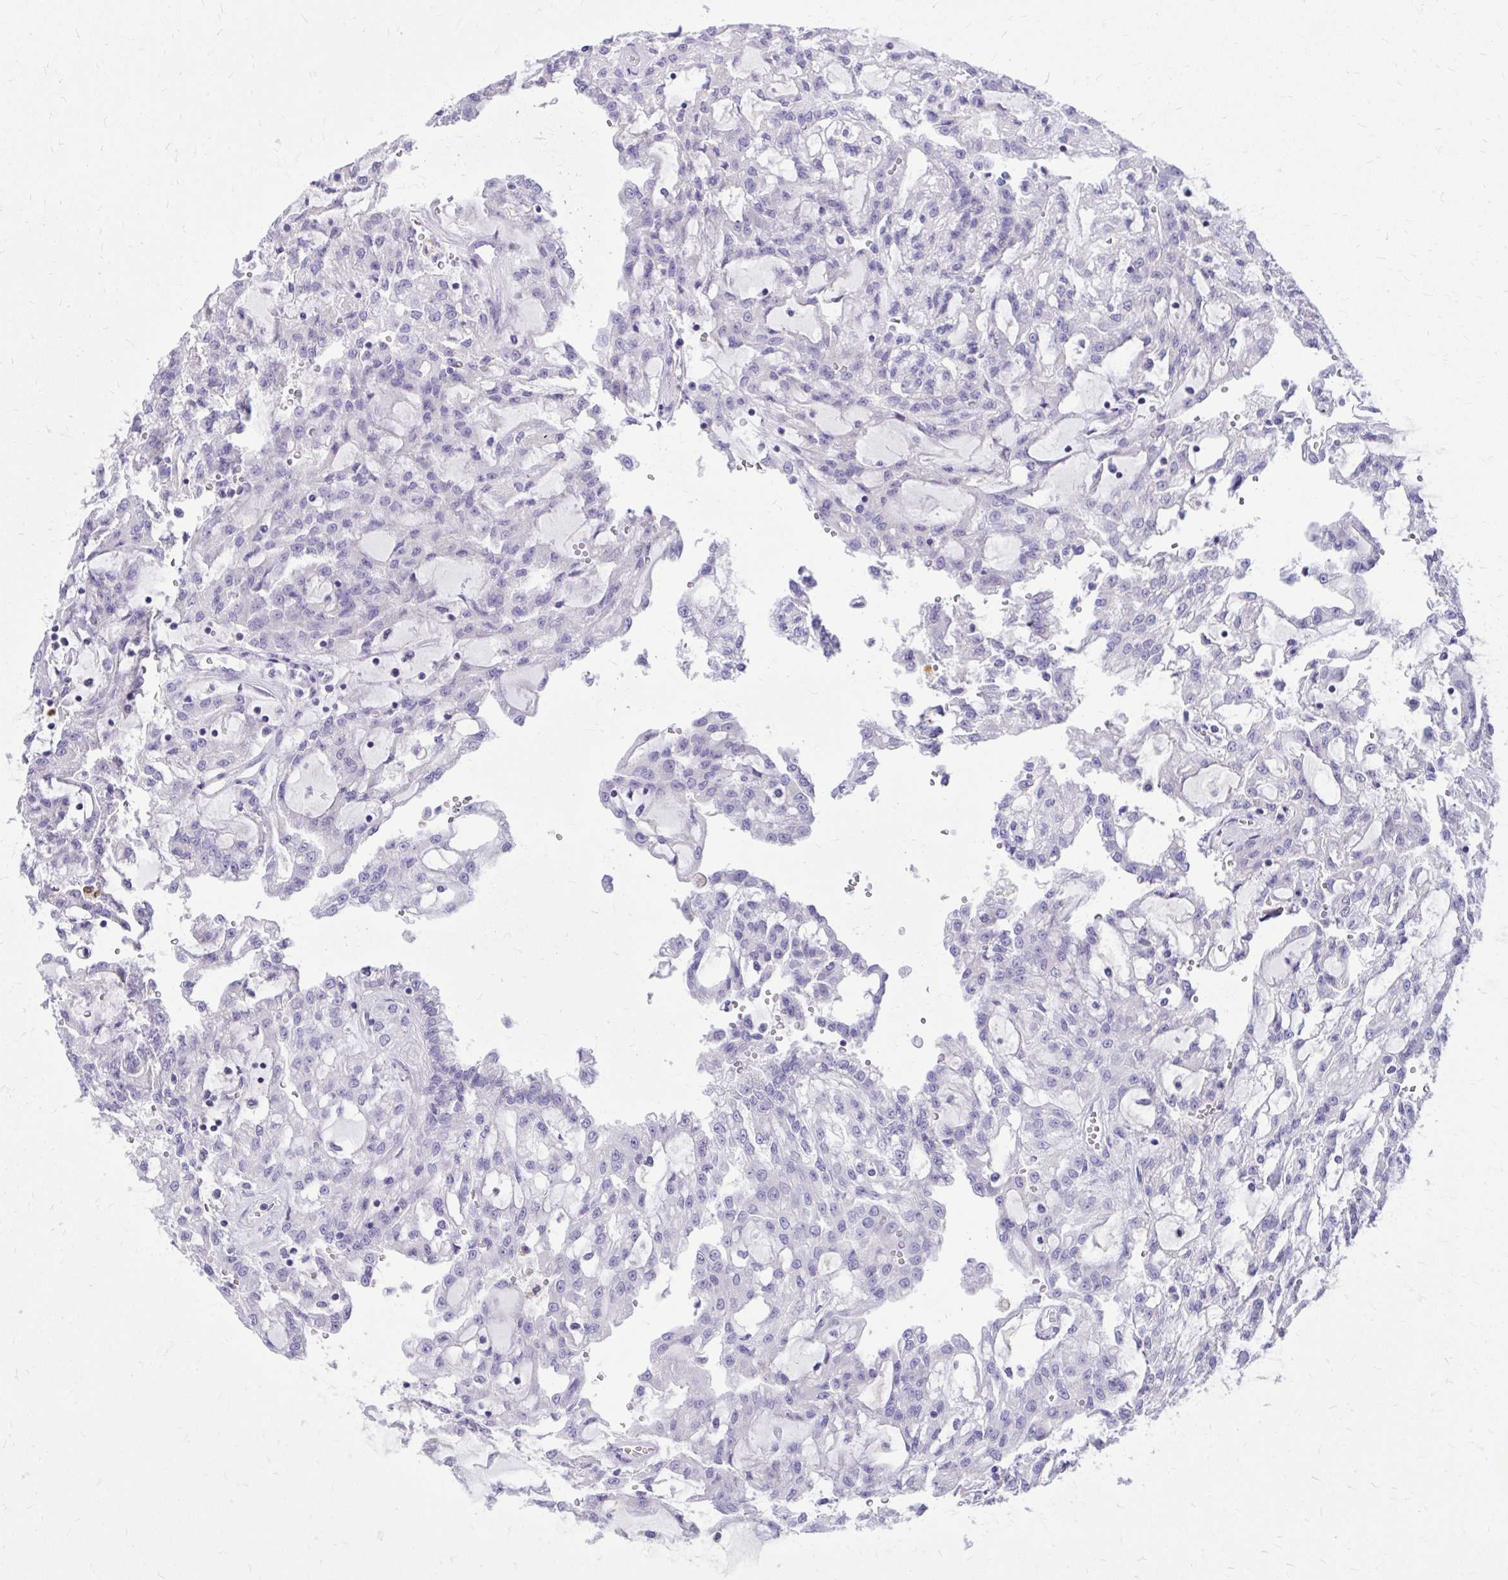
{"staining": {"intensity": "negative", "quantity": "none", "location": "none"}, "tissue": "renal cancer", "cell_type": "Tumor cells", "image_type": "cancer", "snomed": [{"axis": "morphology", "description": "Adenocarcinoma, NOS"}, {"axis": "topography", "description": "Kidney"}], "caption": "Immunohistochemistry image of renal cancer stained for a protein (brown), which exhibits no expression in tumor cells. (DAB IHC visualized using brightfield microscopy, high magnification).", "gene": "BCL6B", "patient": {"sex": "male", "age": 63}}